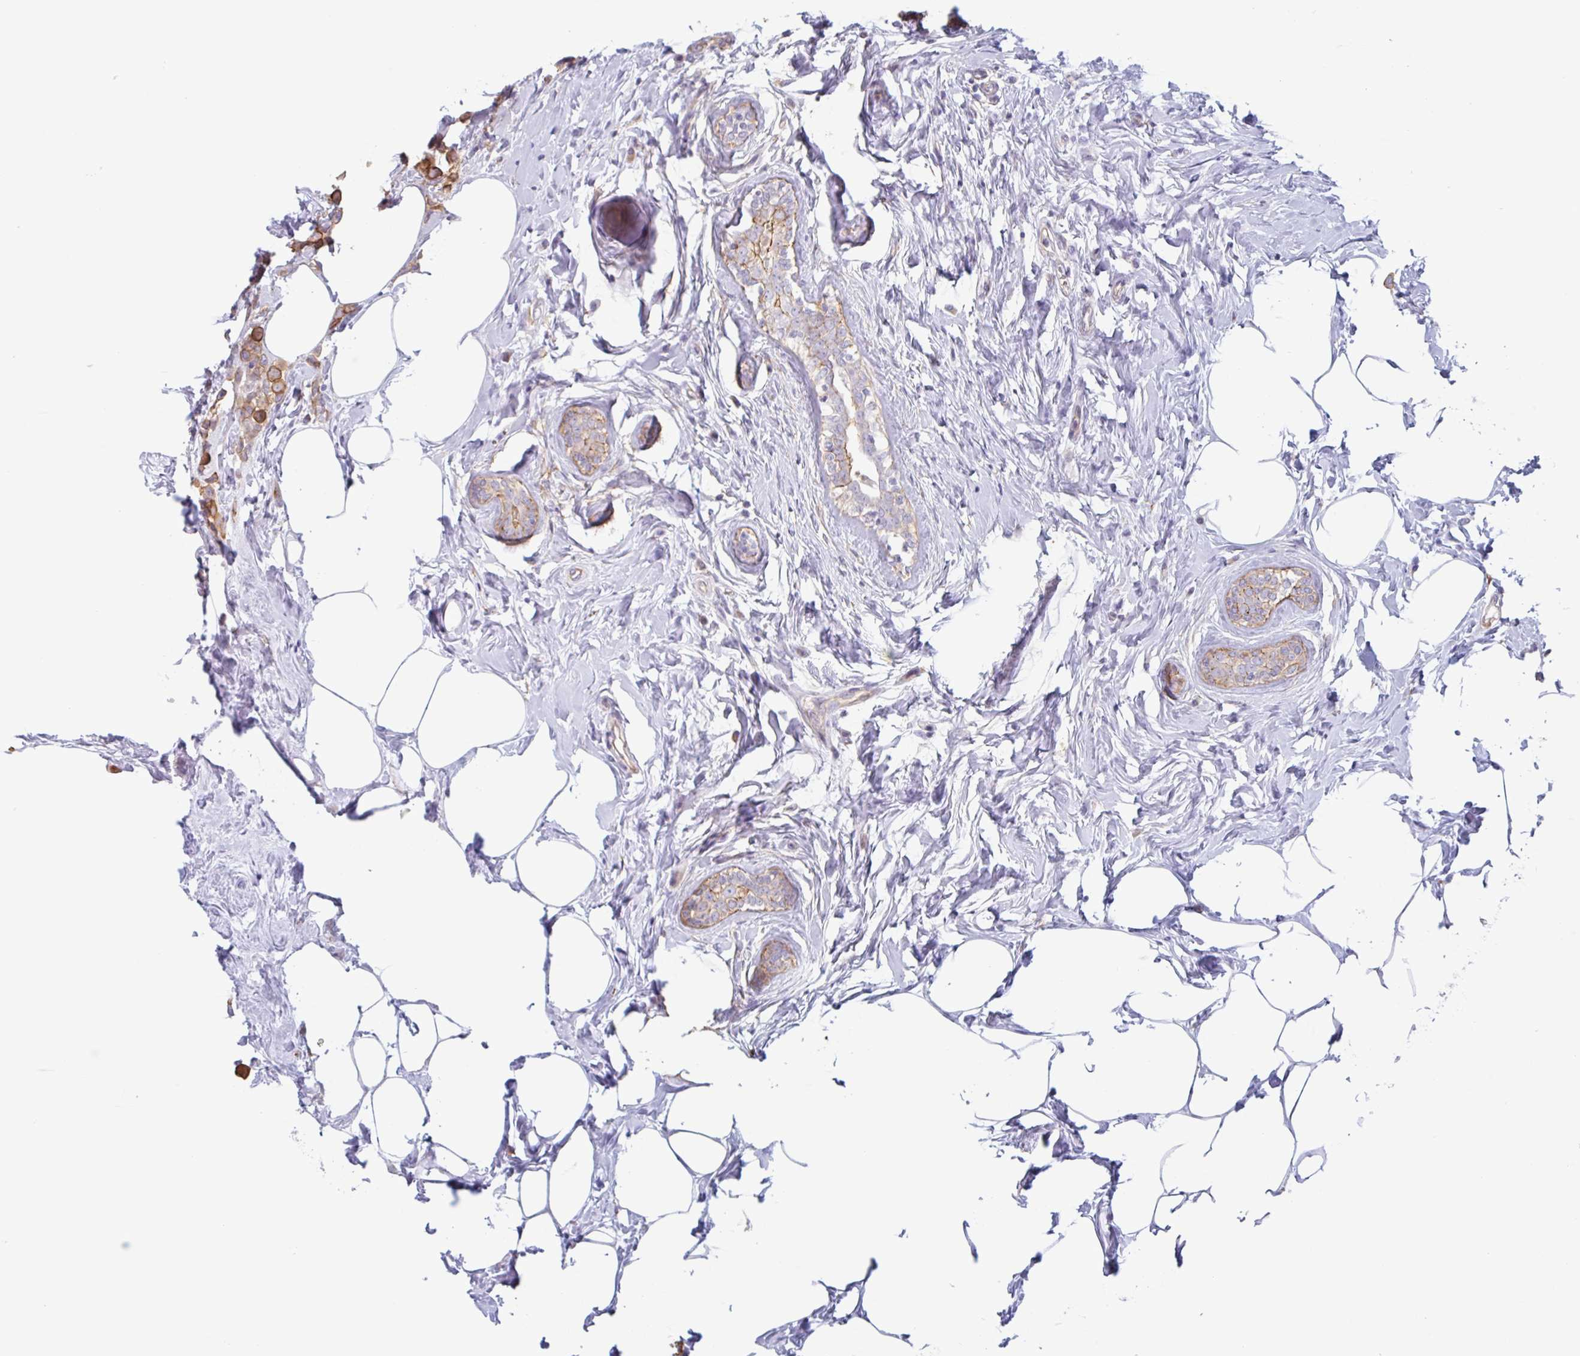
{"staining": {"intensity": "moderate", "quantity": "25%-75%", "location": "cytoplasmic/membranous"}, "tissue": "breast cancer", "cell_type": "Tumor cells", "image_type": "cancer", "snomed": [{"axis": "morphology", "description": "Duct carcinoma"}, {"axis": "topography", "description": "Breast"}], "caption": "Approximately 25%-75% of tumor cells in human invasive ductal carcinoma (breast) reveal moderate cytoplasmic/membranous protein expression as visualized by brown immunohistochemical staining.", "gene": "MYH10", "patient": {"sex": "female", "age": 80}}